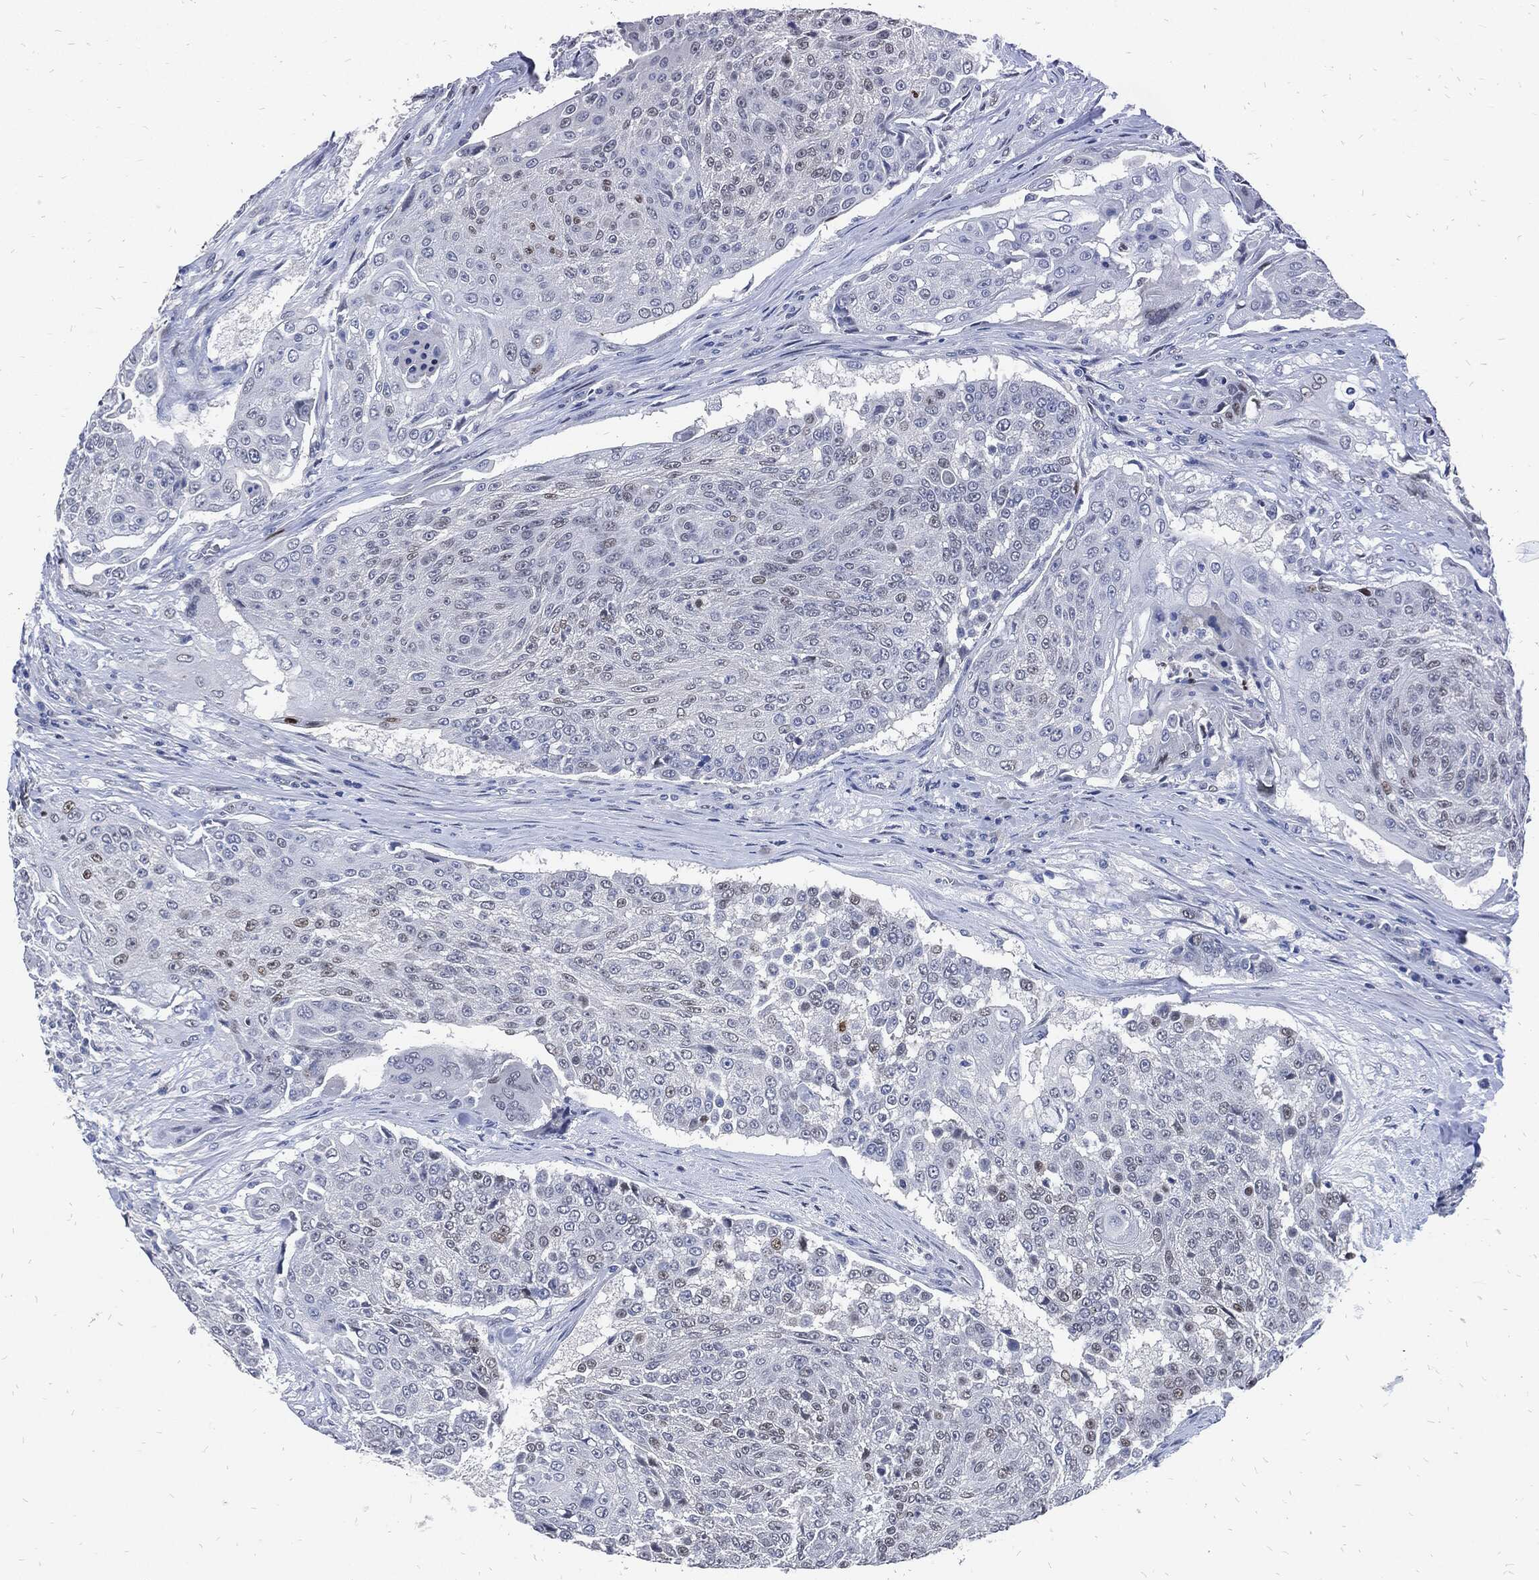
{"staining": {"intensity": "negative", "quantity": "none", "location": "none"}, "tissue": "urothelial cancer", "cell_type": "Tumor cells", "image_type": "cancer", "snomed": [{"axis": "morphology", "description": "Urothelial carcinoma, High grade"}, {"axis": "topography", "description": "Urinary bladder"}], "caption": "Urothelial carcinoma (high-grade) was stained to show a protein in brown. There is no significant positivity in tumor cells.", "gene": "JUN", "patient": {"sex": "female", "age": 63}}